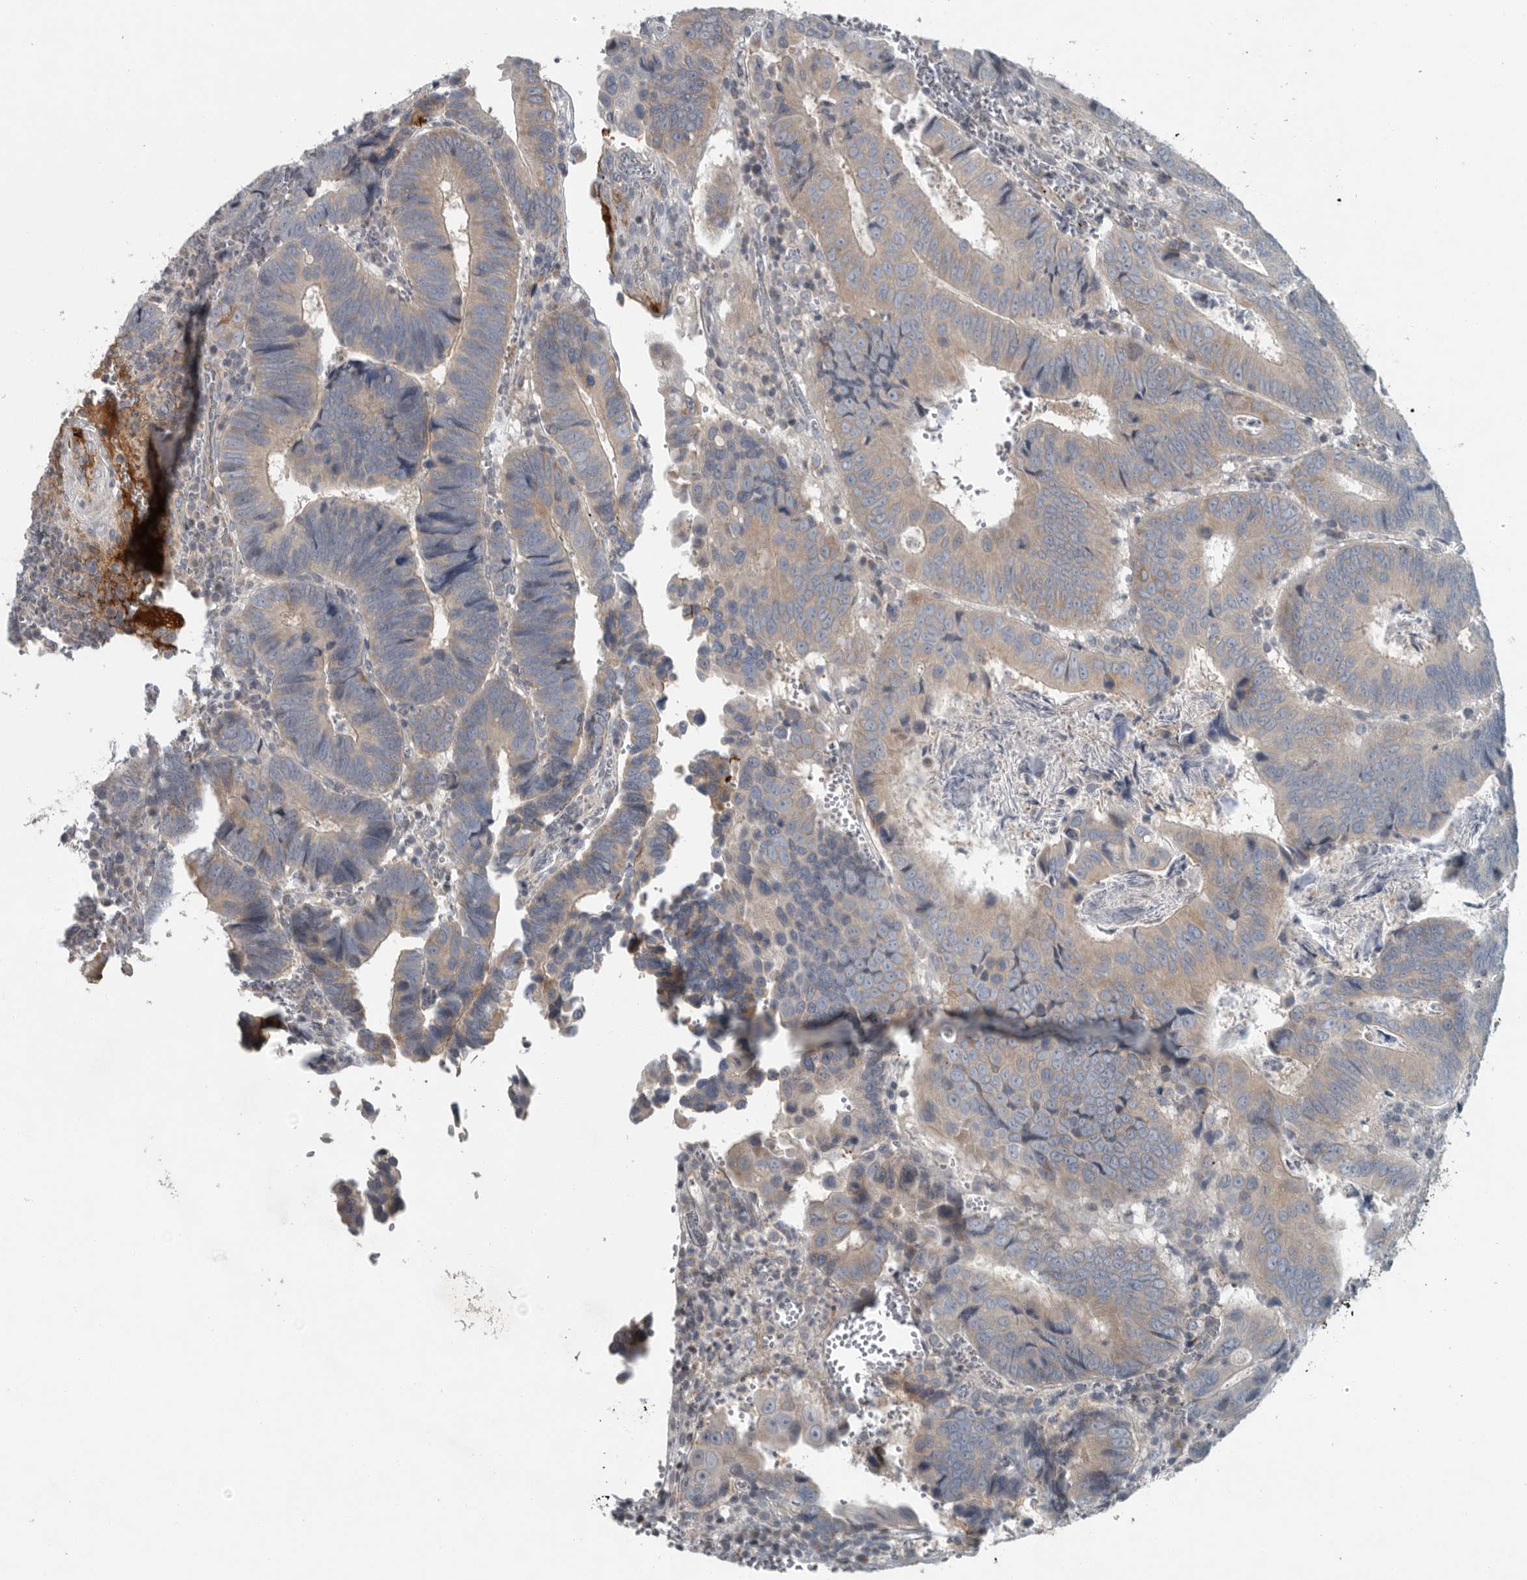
{"staining": {"intensity": "weak", "quantity": "25%-75%", "location": "cytoplasmic/membranous"}, "tissue": "colorectal cancer", "cell_type": "Tumor cells", "image_type": "cancer", "snomed": [{"axis": "morphology", "description": "Inflammation, NOS"}, {"axis": "morphology", "description": "Adenocarcinoma, NOS"}, {"axis": "topography", "description": "Colon"}], "caption": "Immunohistochemical staining of human adenocarcinoma (colorectal) shows weak cytoplasmic/membranous protein staining in approximately 25%-75% of tumor cells.", "gene": "MPP3", "patient": {"sex": "male", "age": 72}}